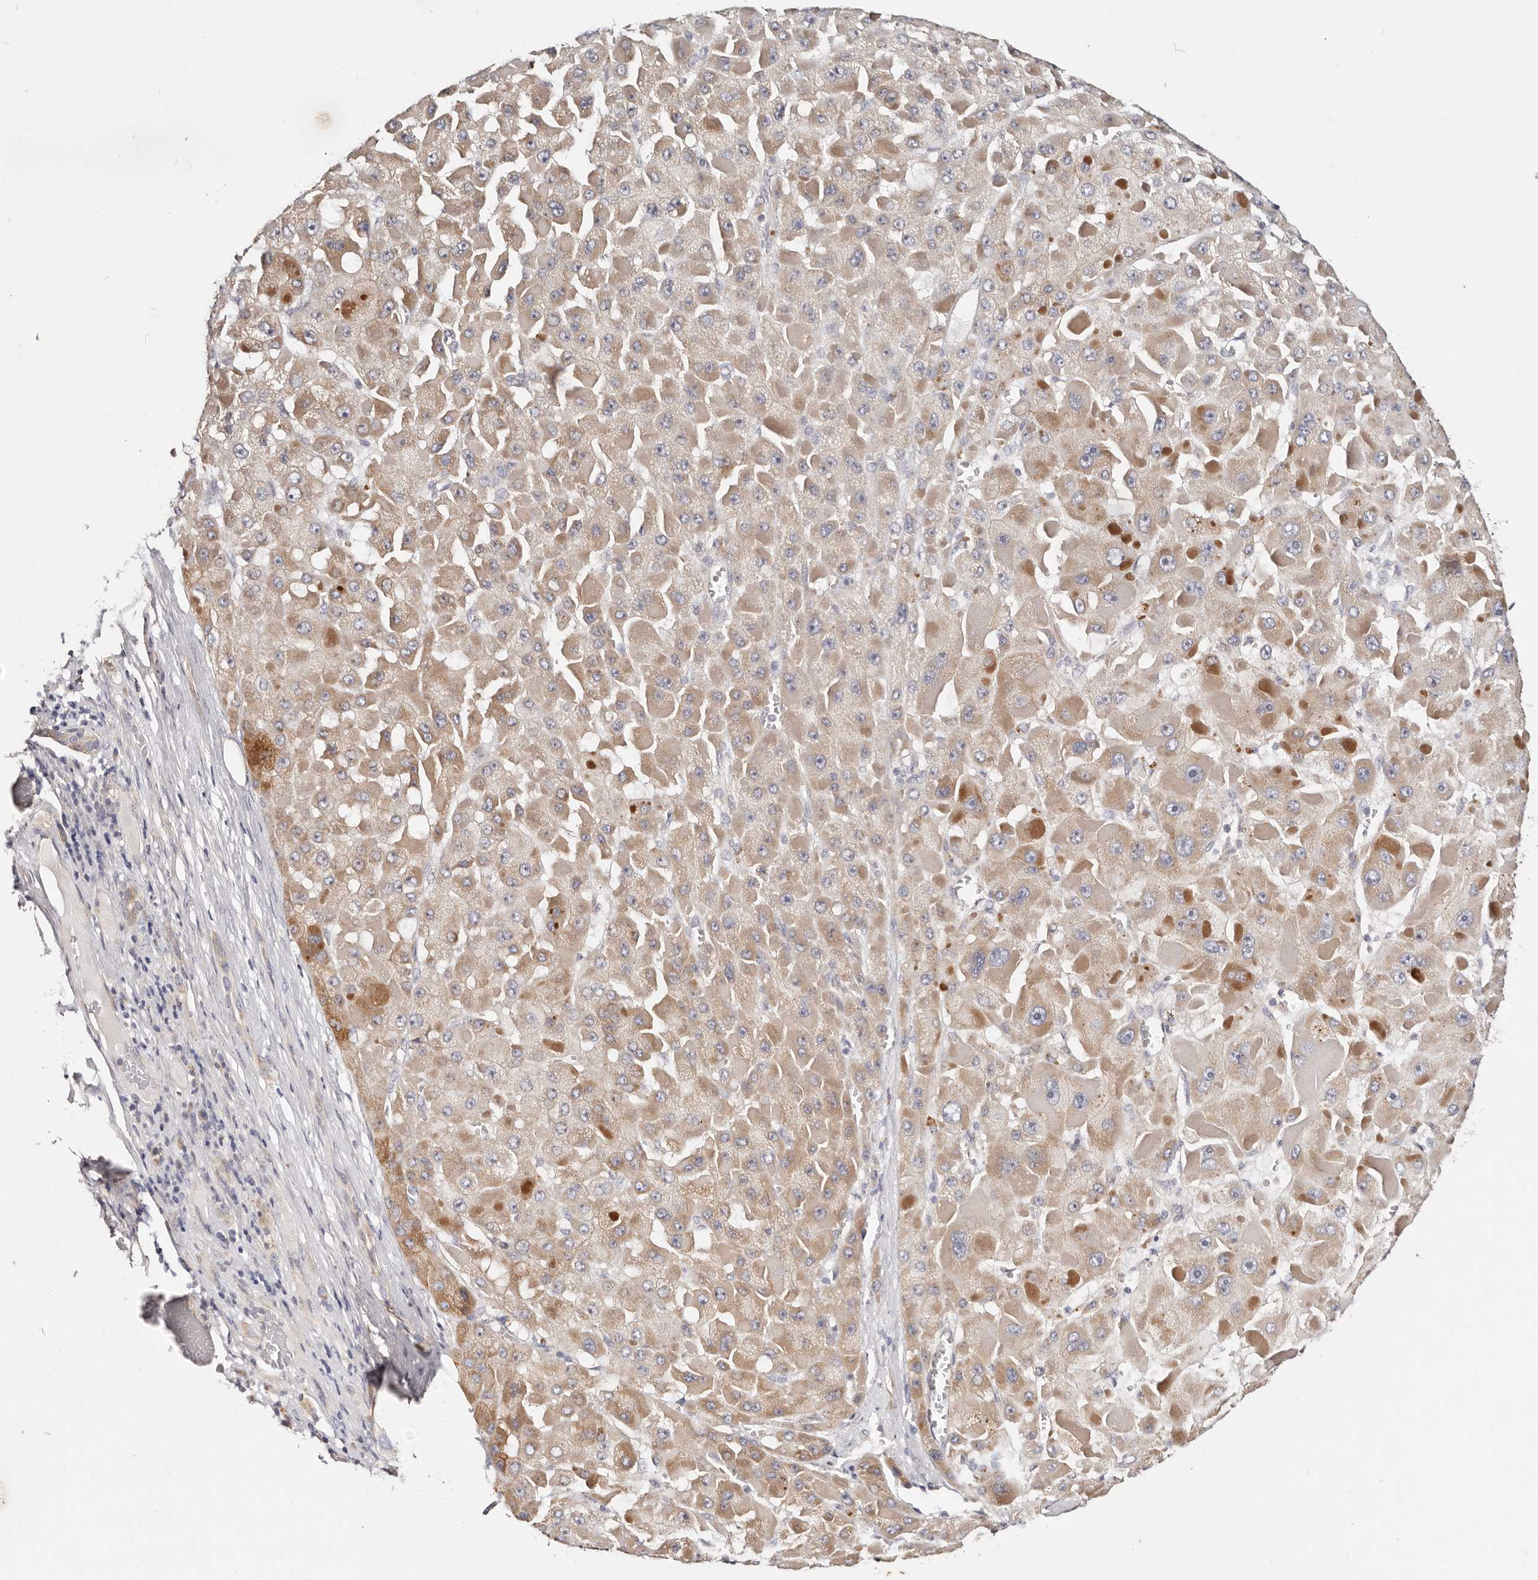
{"staining": {"intensity": "weak", "quantity": ">75%", "location": "cytoplasmic/membranous"}, "tissue": "liver cancer", "cell_type": "Tumor cells", "image_type": "cancer", "snomed": [{"axis": "morphology", "description": "Carcinoma, Hepatocellular, NOS"}, {"axis": "topography", "description": "Liver"}], "caption": "DAB (3,3'-diaminobenzidine) immunohistochemical staining of hepatocellular carcinoma (liver) reveals weak cytoplasmic/membranous protein positivity in about >75% of tumor cells.", "gene": "VIPAS39", "patient": {"sex": "female", "age": 73}}